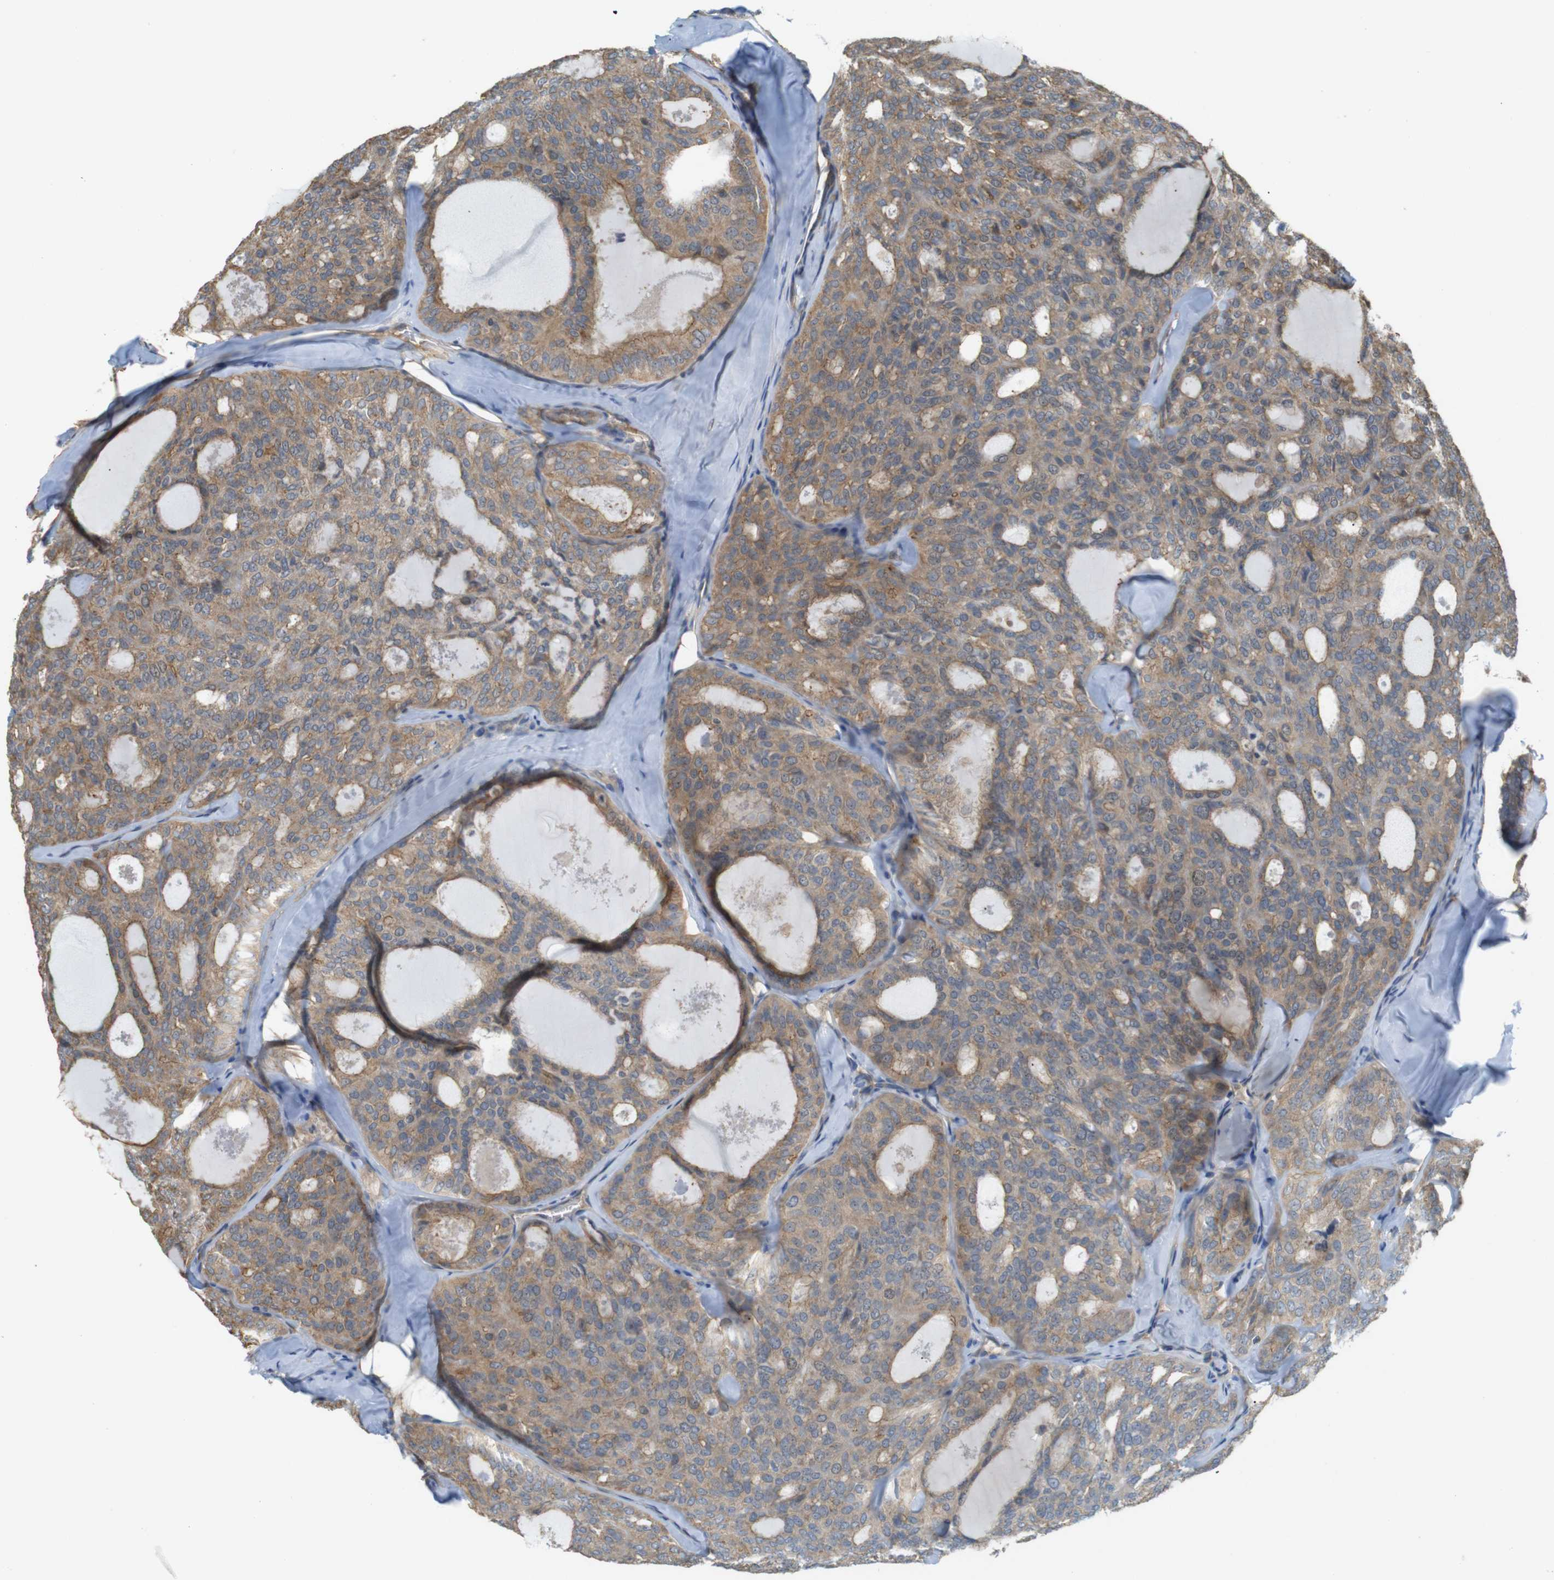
{"staining": {"intensity": "moderate", "quantity": ">75%", "location": "cytoplasmic/membranous"}, "tissue": "thyroid cancer", "cell_type": "Tumor cells", "image_type": "cancer", "snomed": [{"axis": "morphology", "description": "Follicular adenoma carcinoma, NOS"}, {"axis": "topography", "description": "Thyroid gland"}], "caption": "Follicular adenoma carcinoma (thyroid) stained with DAB (3,3'-diaminobenzidine) immunohistochemistry reveals medium levels of moderate cytoplasmic/membranous staining in approximately >75% of tumor cells.", "gene": "KSR1", "patient": {"sex": "male", "age": 75}}